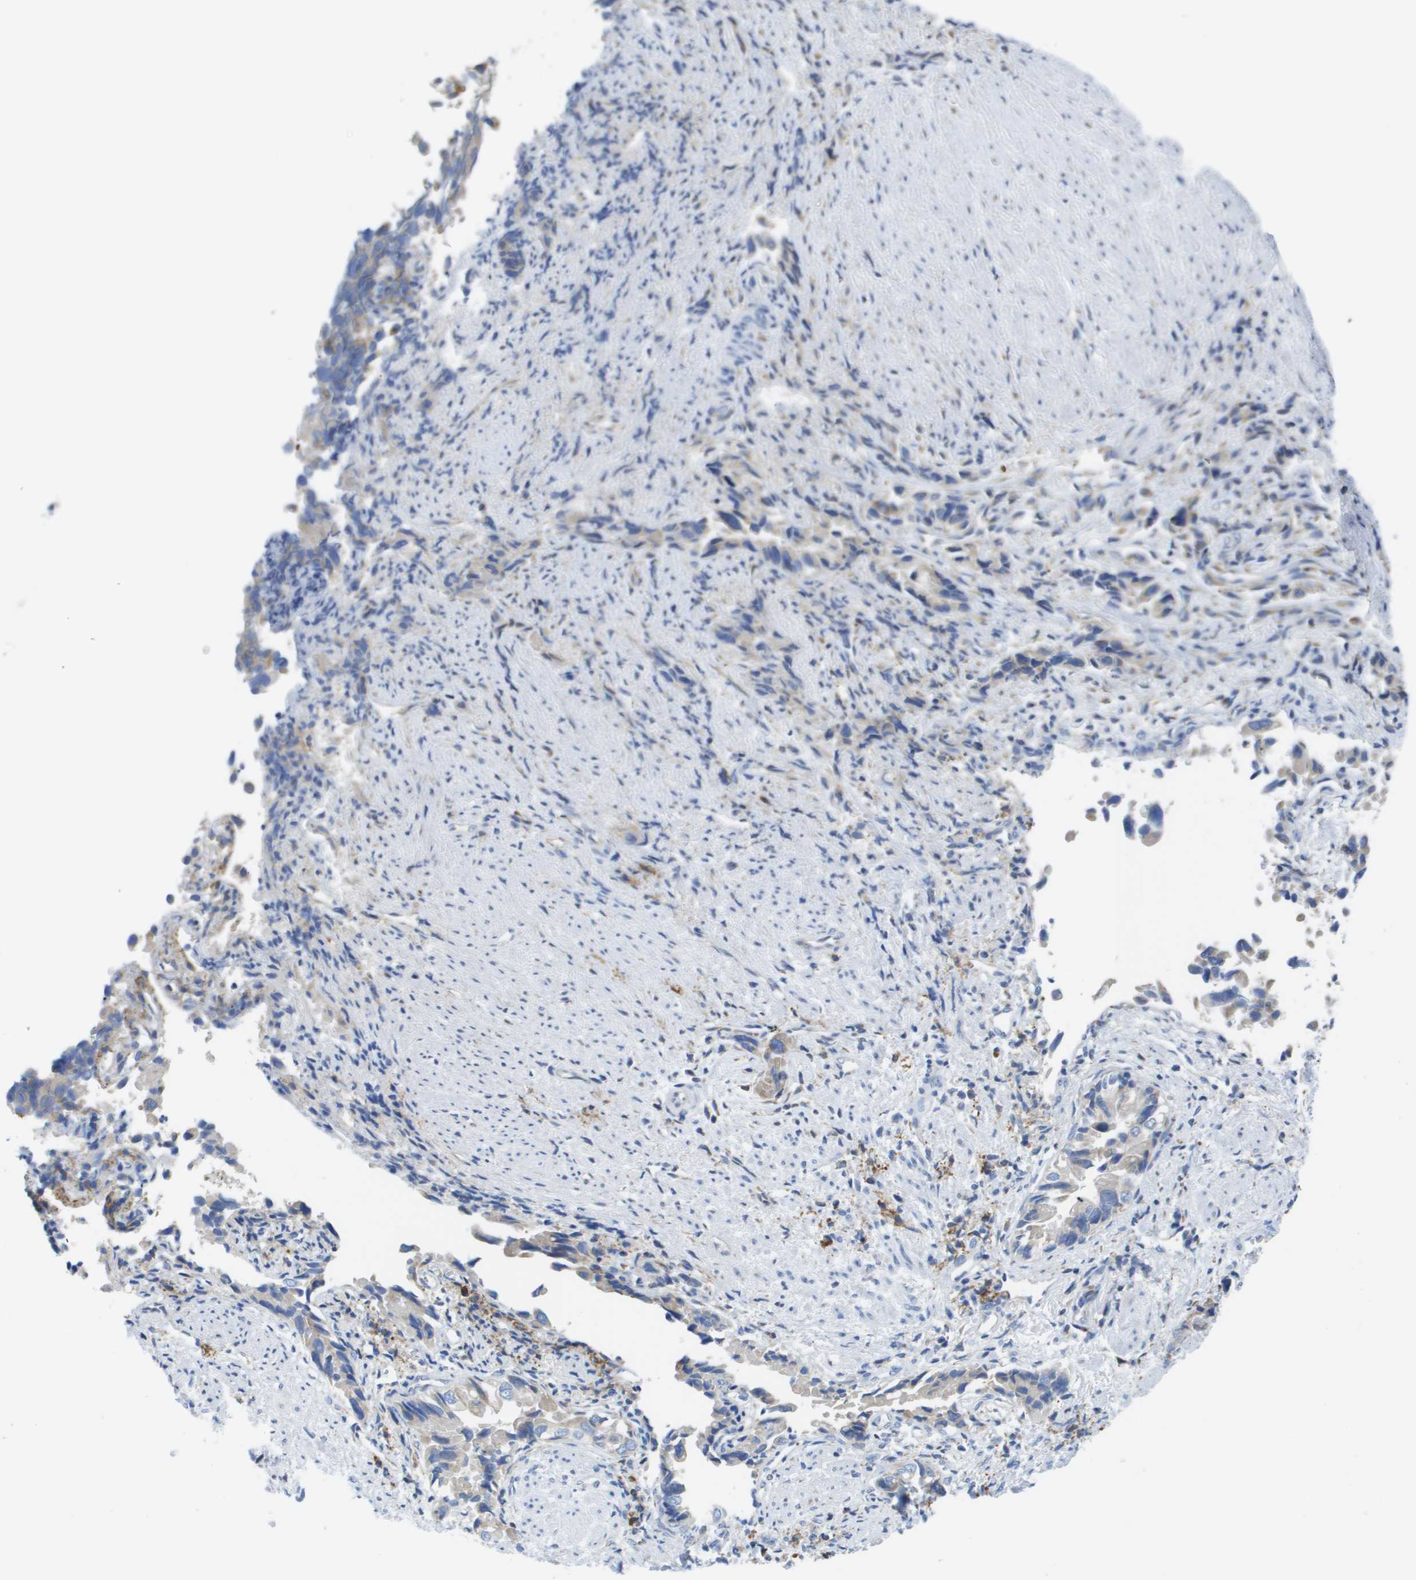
{"staining": {"intensity": "negative", "quantity": "none", "location": "none"}, "tissue": "liver cancer", "cell_type": "Tumor cells", "image_type": "cancer", "snomed": [{"axis": "morphology", "description": "Cholangiocarcinoma"}, {"axis": "topography", "description": "Liver"}], "caption": "An immunohistochemistry (IHC) histopathology image of liver cancer (cholangiocarcinoma) is shown. There is no staining in tumor cells of liver cancer (cholangiocarcinoma).", "gene": "SDR42E1", "patient": {"sex": "female", "age": 79}}